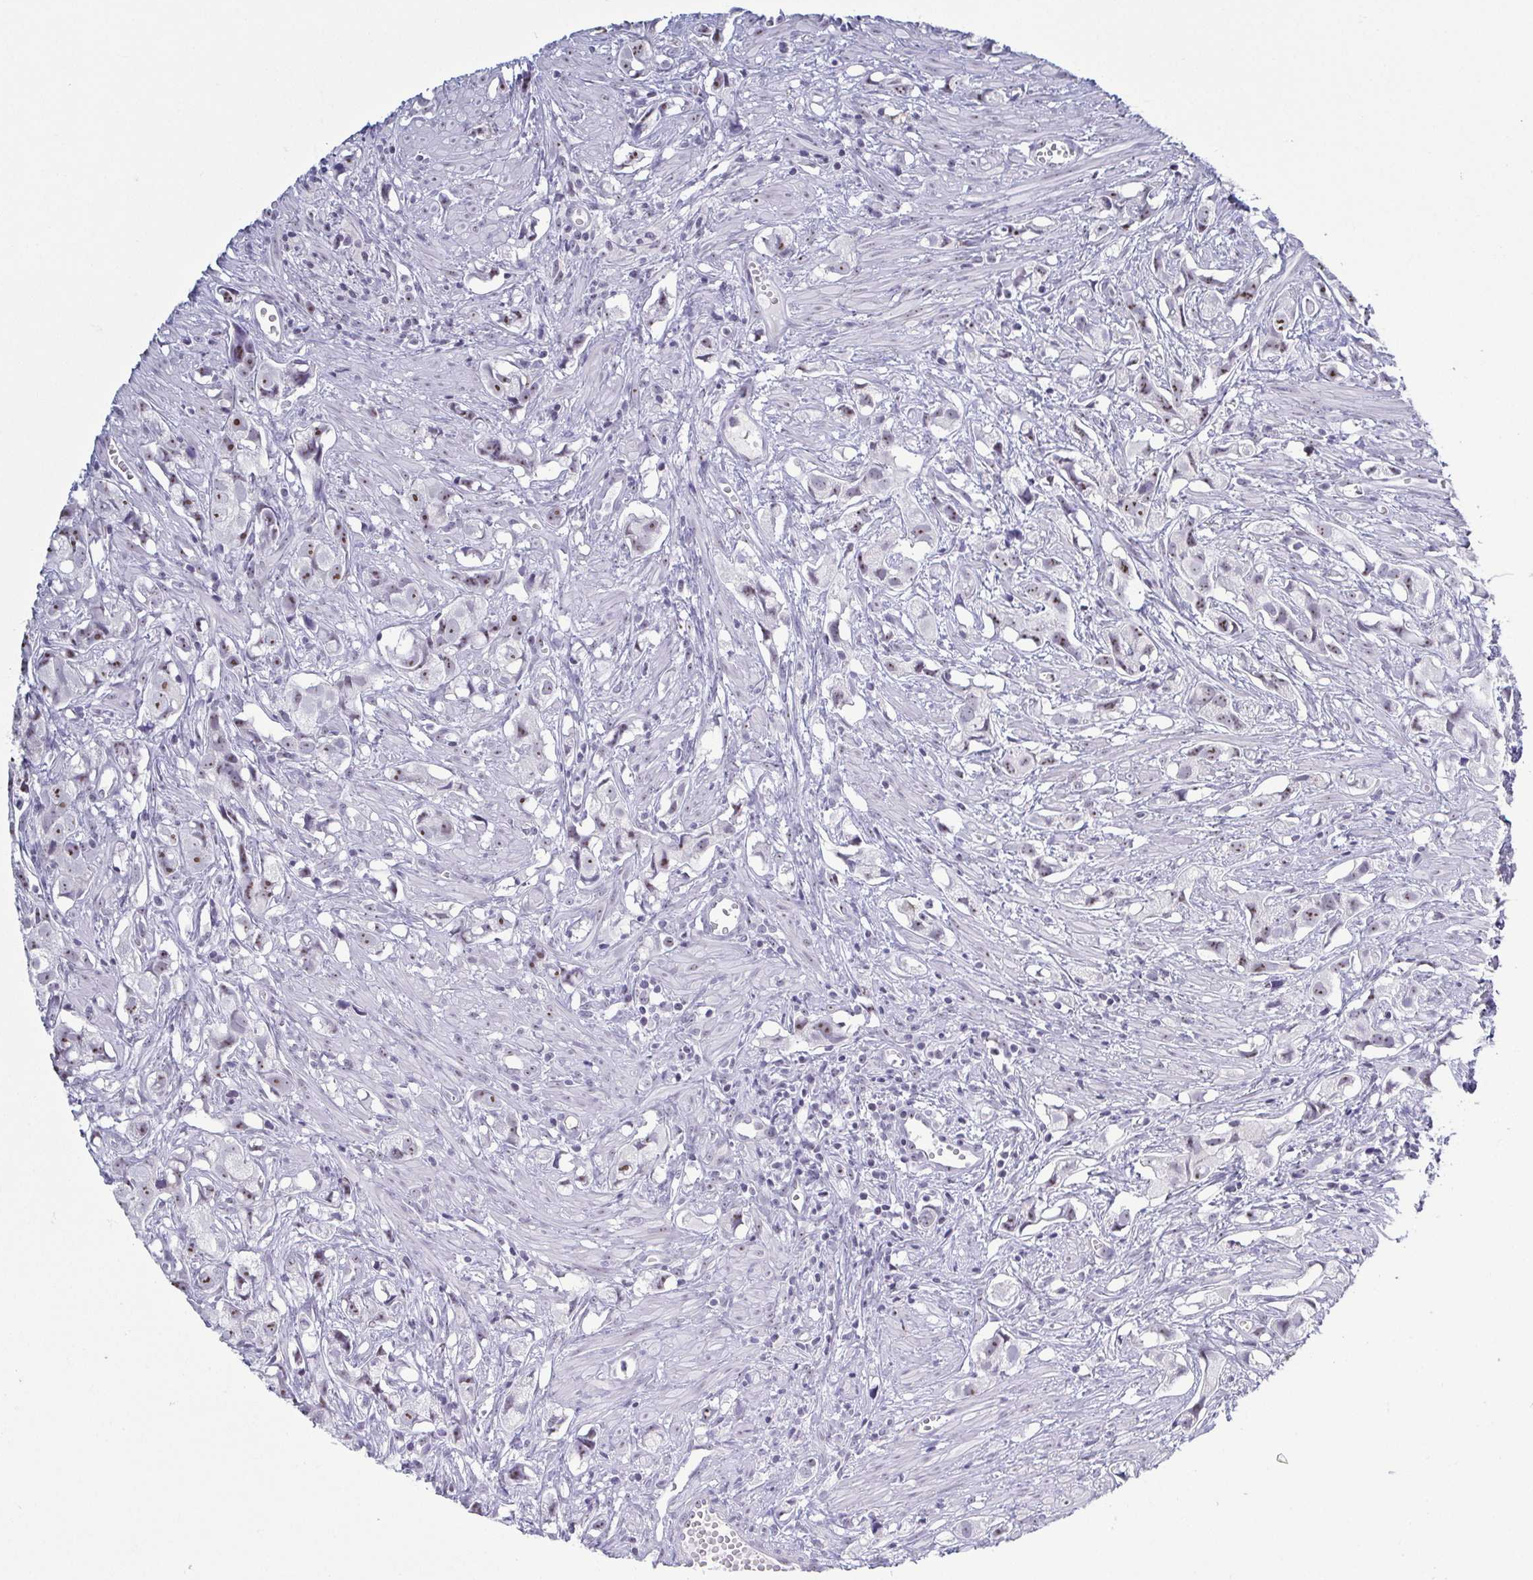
{"staining": {"intensity": "weak", "quantity": "<25%", "location": "nuclear"}, "tissue": "prostate cancer", "cell_type": "Tumor cells", "image_type": "cancer", "snomed": [{"axis": "morphology", "description": "Adenocarcinoma, High grade"}, {"axis": "topography", "description": "Prostate"}], "caption": "An image of prostate cancer (adenocarcinoma (high-grade)) stained for a protein exhibits no brown staining in tumor cells.", "gene": "BZW1", "patient": {"sex": "male", "age": 58}}